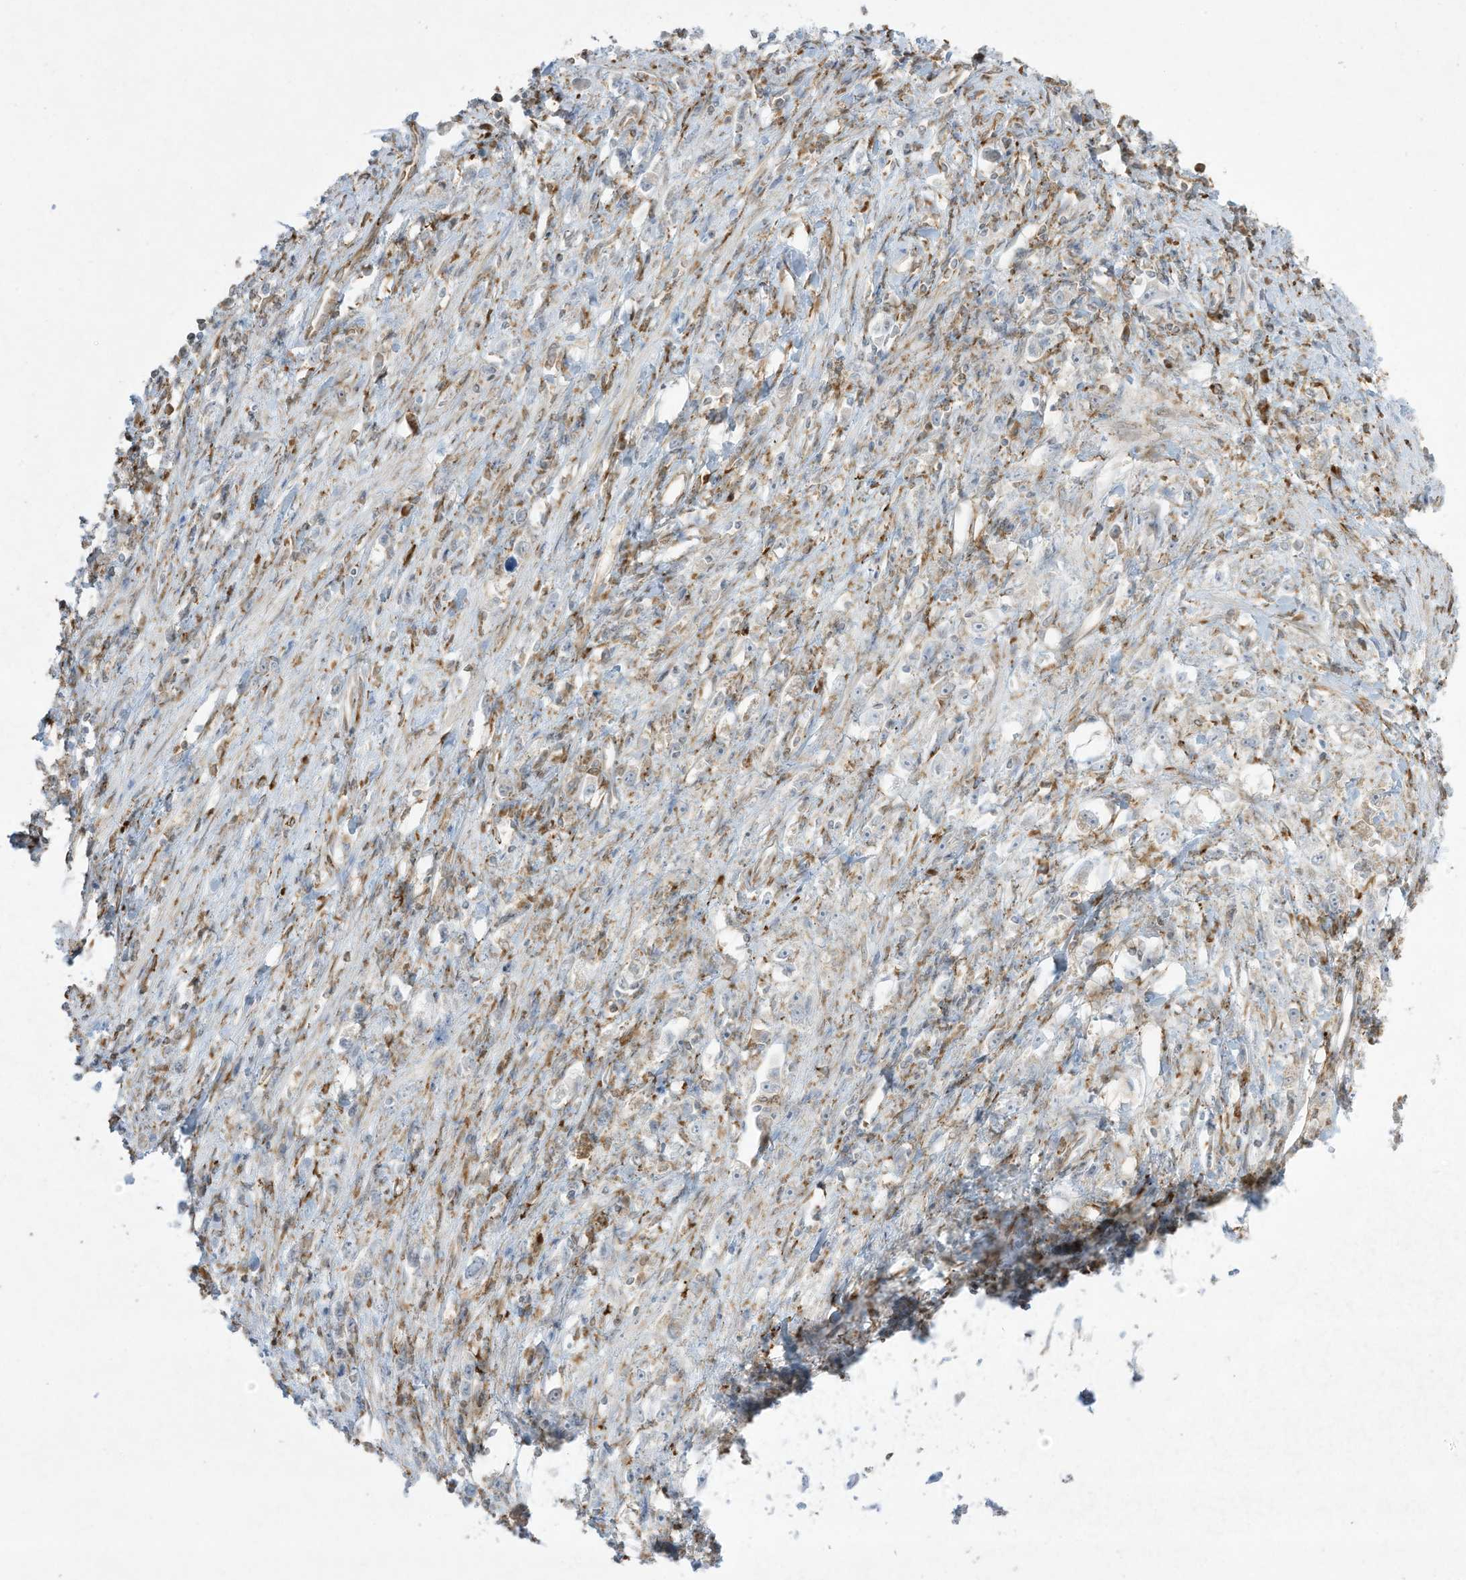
{"staining": {"intensity": "negative", "quantity": "none", "location": "none"}, "tissue": "stomach cancer", "cell_type": "Tumor cells", "image_type": "cancer", "snomed": [{"axis": "morphology", "description": "Adenocarcinoma, NOS"}, {"axis": "topography", "description": "Stomach"}], "caption": "Immunohistochemical staining of human stomach cancer shows no significant staining in tumor cells. (Immunohistochemistry (ihc), brightfield microscopy, high magnification).", "gene": "PTK6", "patient": {"sex": "female", "age": 59}}